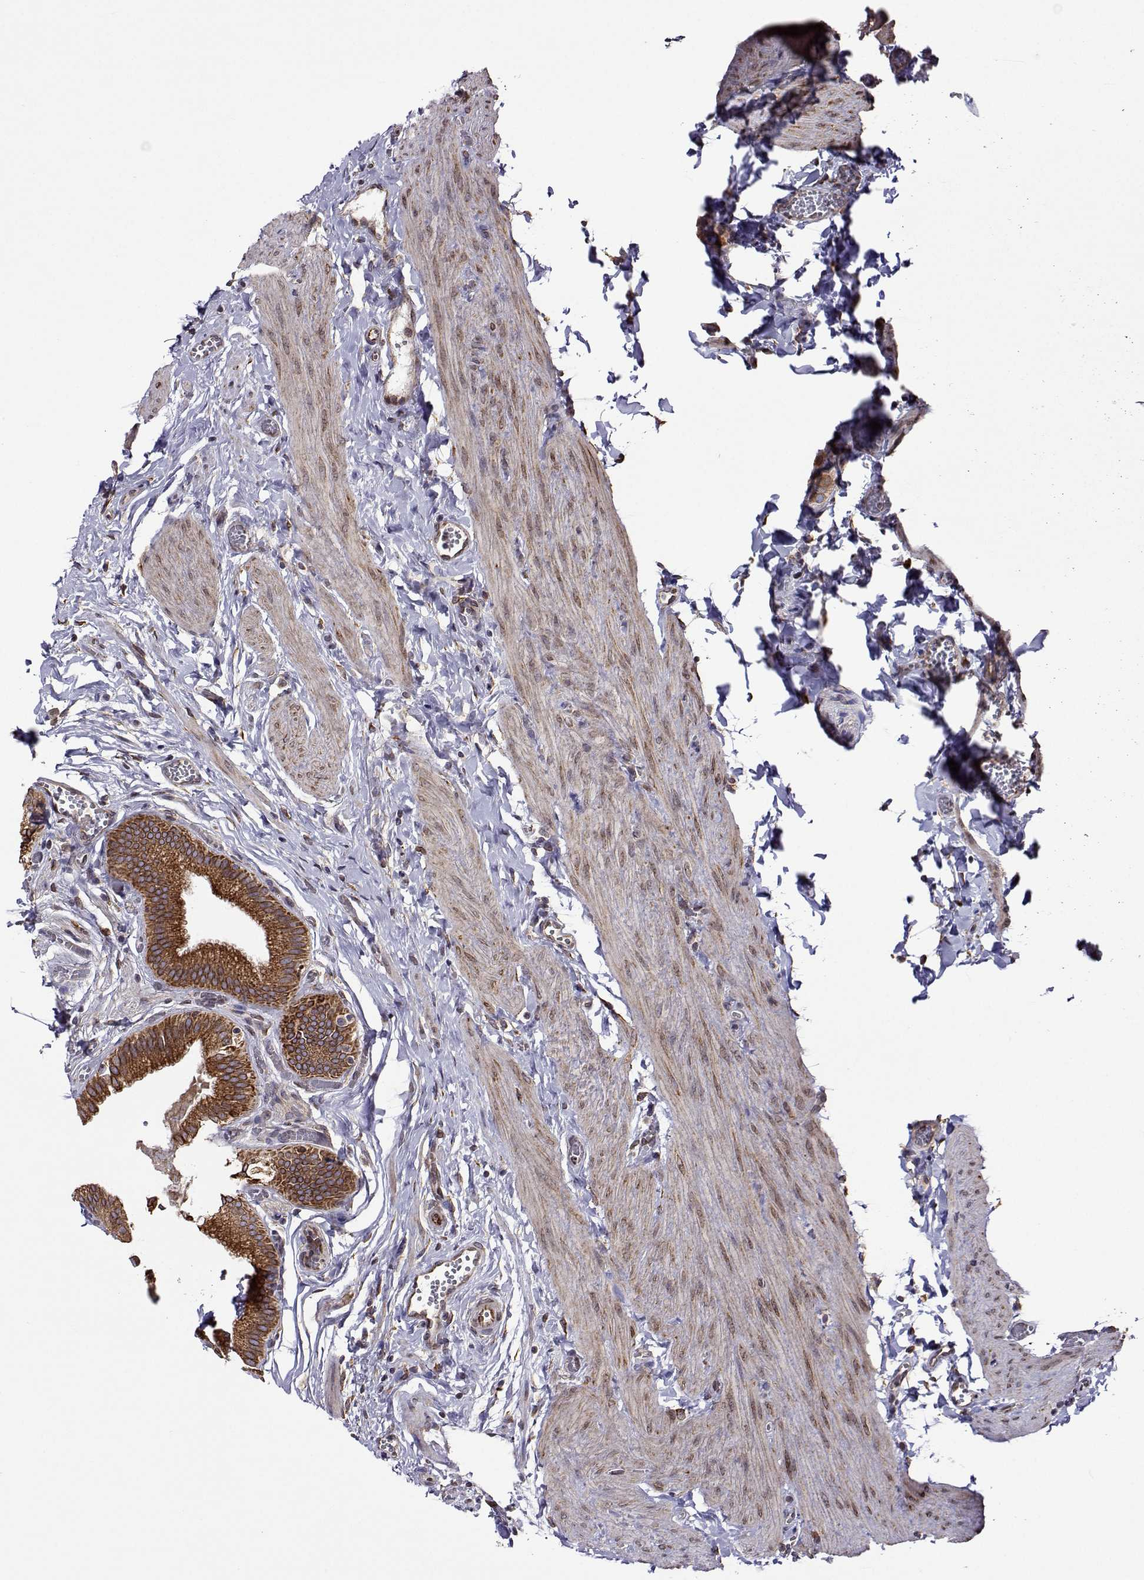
{"staining": {"intensity": "moderate", "quantity": ">75%", "location": "cytoplasmic/membranous"}, "tissue": "gallbladder", "cell_type": "Glandular cells", "image_type": "normal", "snomed": [{"axis": "morphology", "description": "Normal tissue, NOS"}, {"axis": "topography", "description": "Gallbladder"}, {"axis": "topography", "description": "Peripheral nerve tissue"}], "caption": "Unremarkable gallbladder shows moderate cytoplasmic/membranous staining in approximately >75% of glandular cells.", "gene": "PGRMC2", "patient": {"sex": "male", "age": 17}}